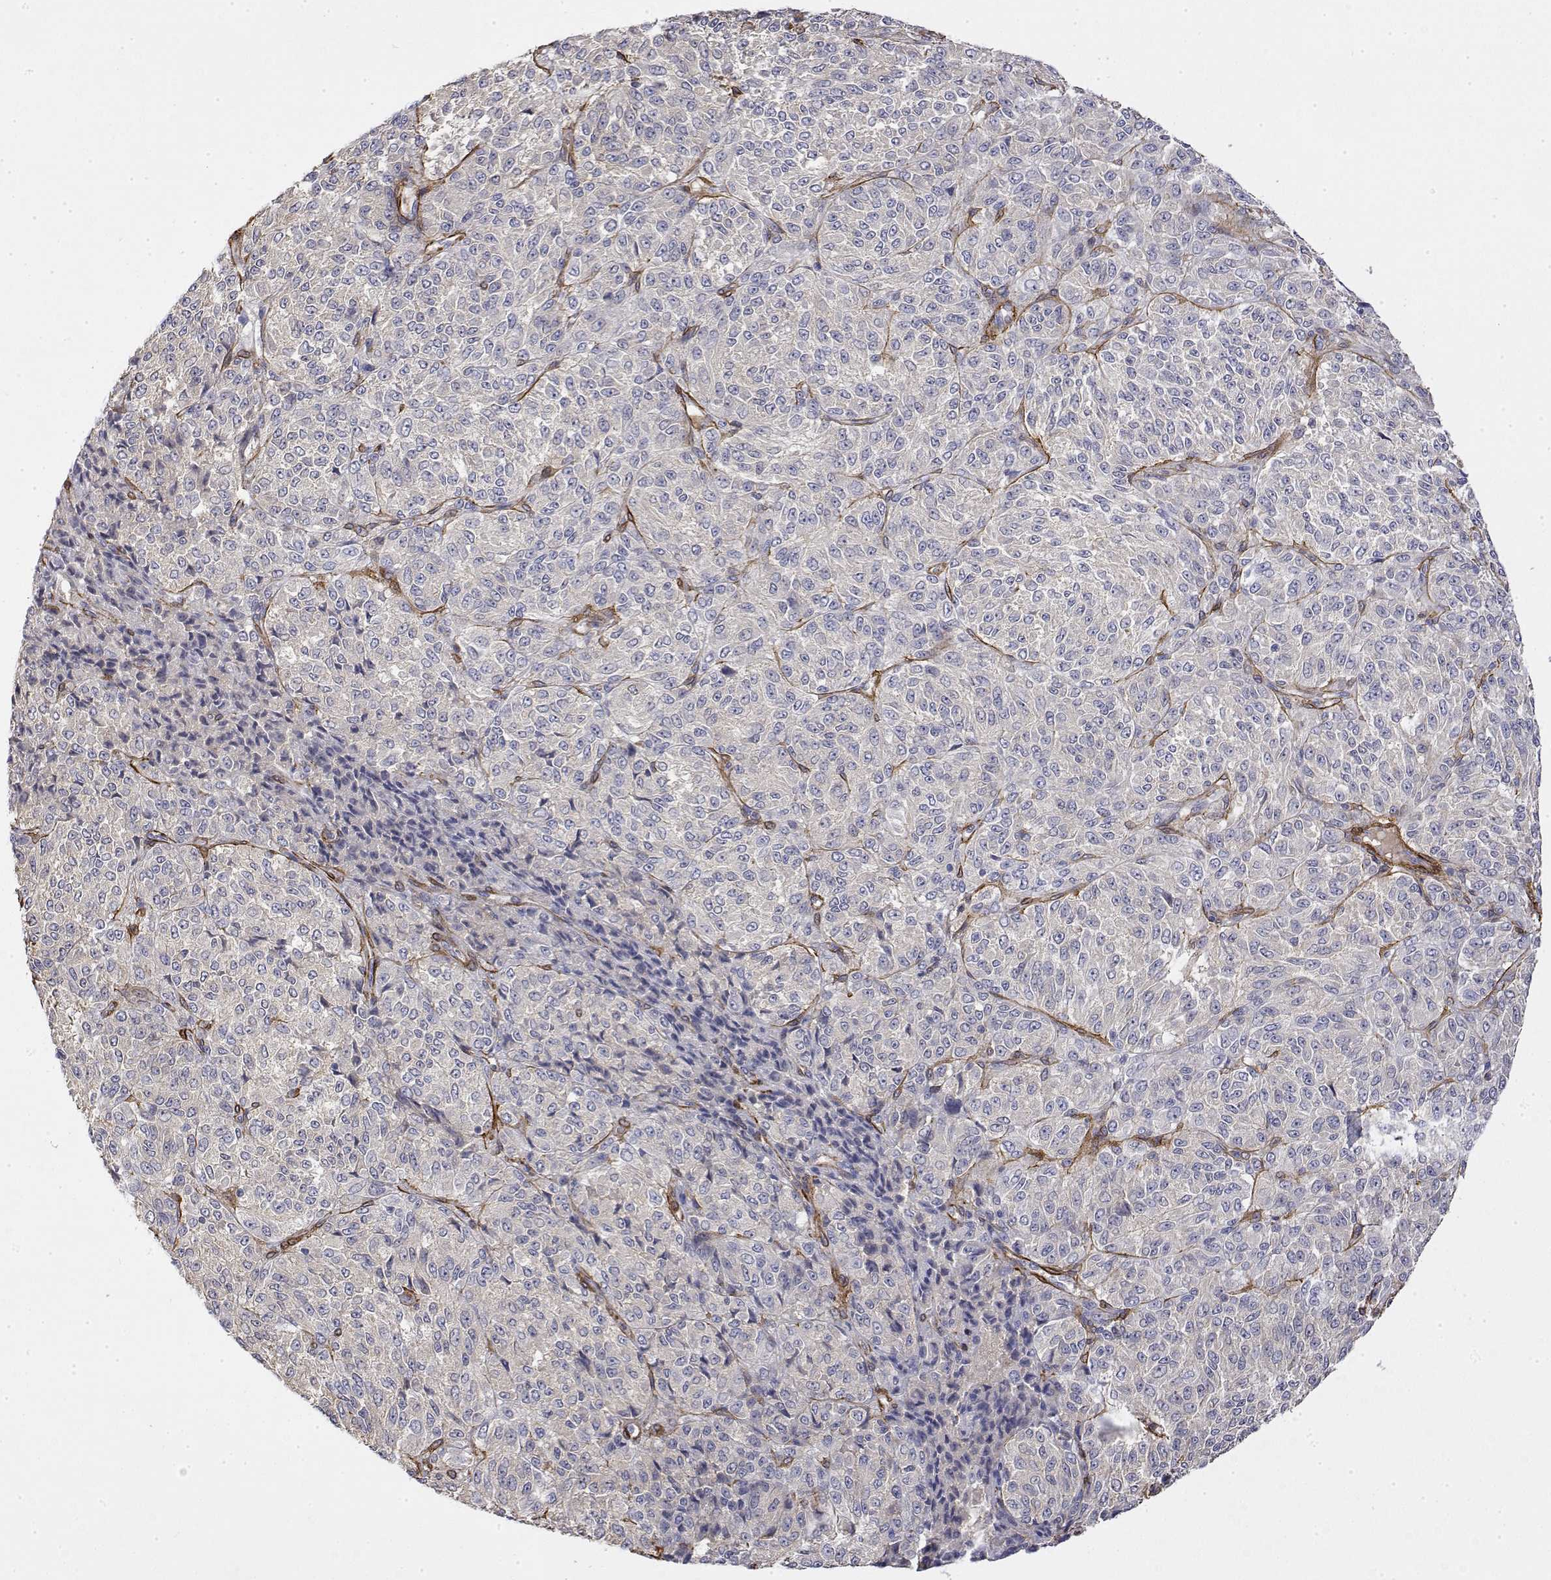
{"staining": {"intensity": "negative", "quantity": "none", "location": "none"}, "tissue": "melanoma", "cell_type": "Tumor cells", "image_type": "cancer", "snomed": [{"axis": "morphology", "description": "Malignant melanoma, Metastatic site"}, {"axis": "topography", "description": "Brain"}], "caption": "Human malignant melanoma (metastatic site) stained for a protein using immunohistochemistry demonstrates no expression in tumor cells.", "gene": "SOWAHD", "patient": {"sex": "female", "age": 56}}